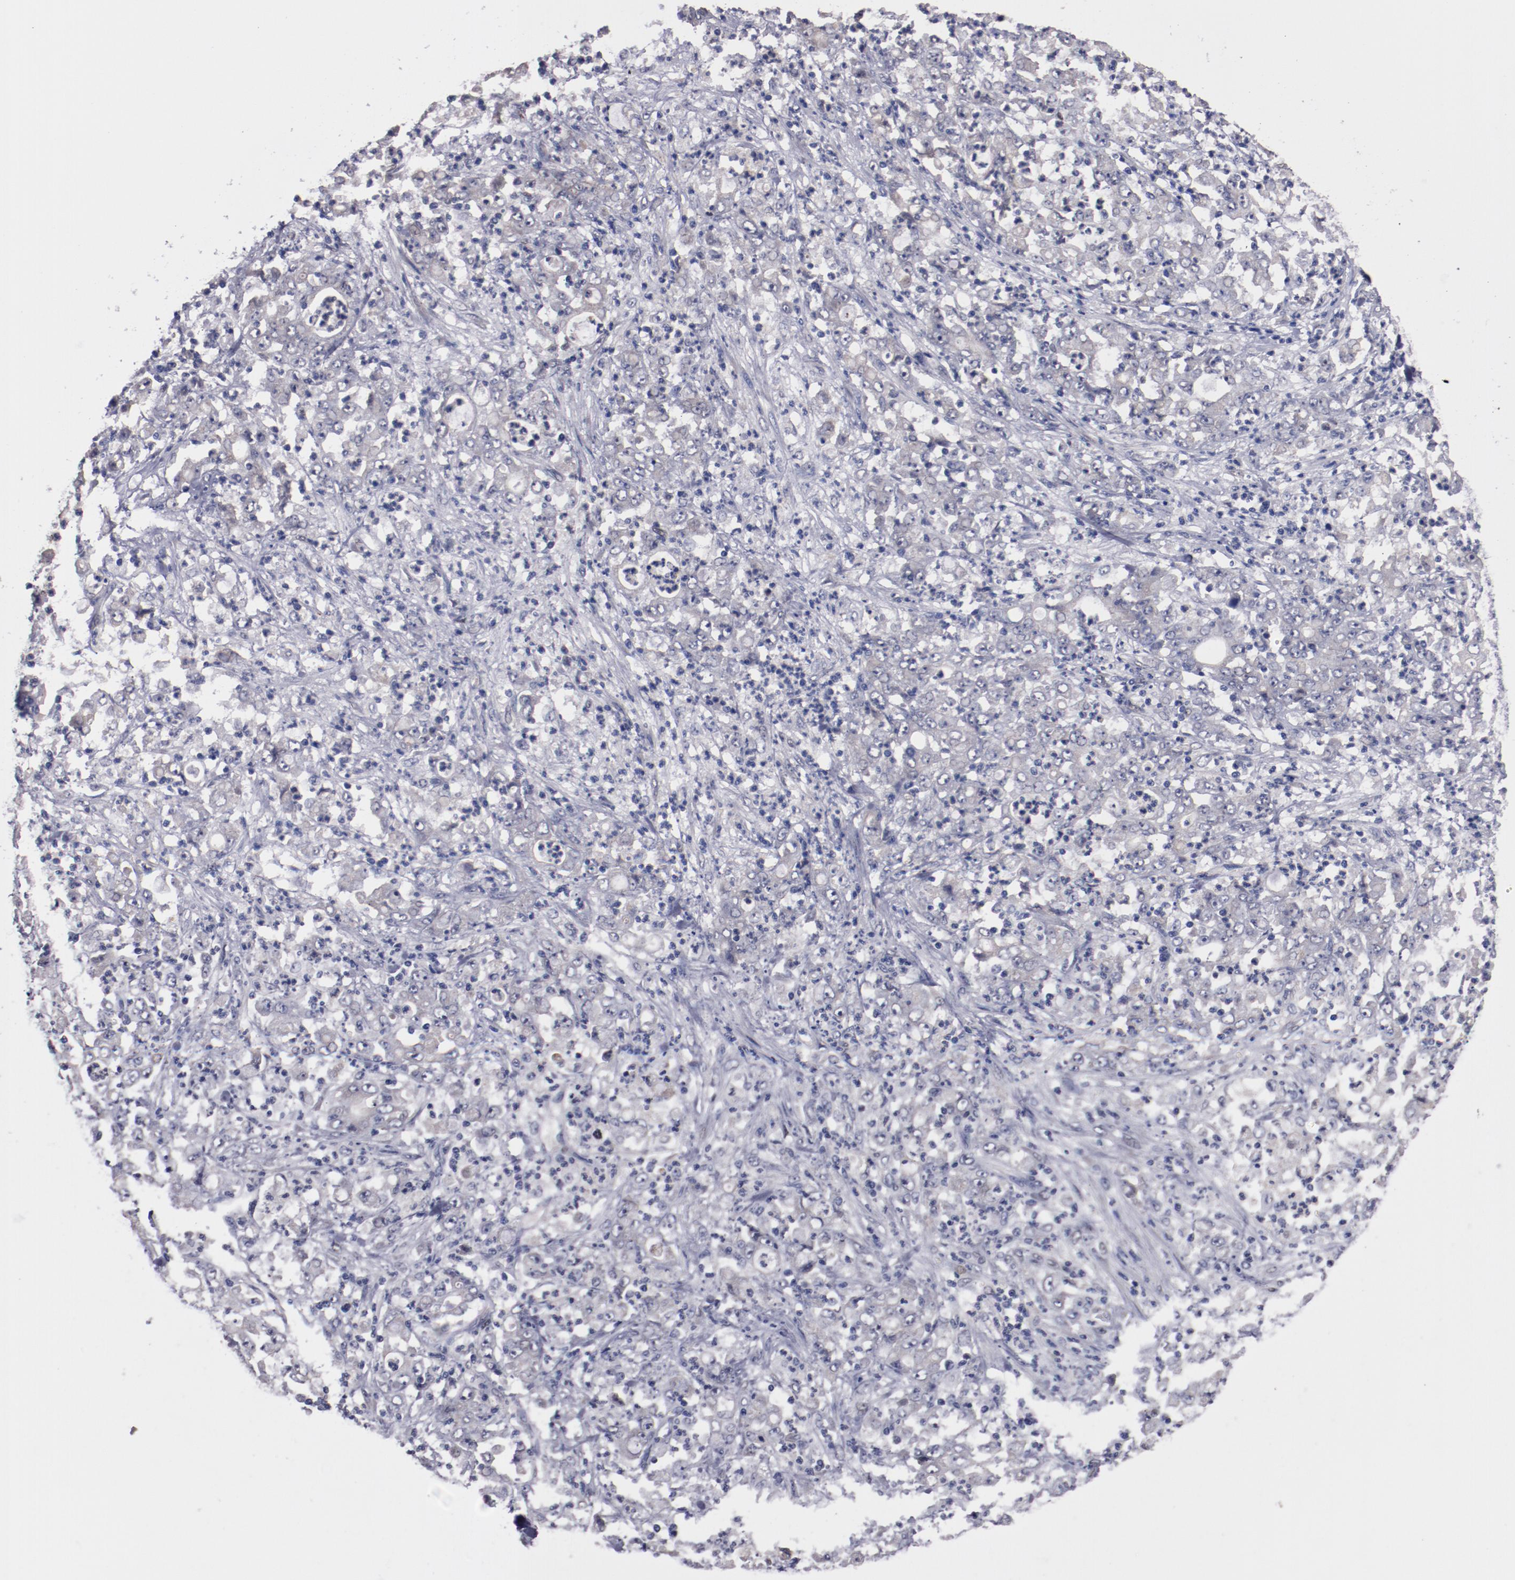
{"staining": {"intensity": "negative", "quantity": "none", "location": "none"}, "tissue": "stomach cancer", "cell_type": "Tumor cells", "image_type": "cancer", "snomed": [{"axis": "morphology", "description": "Adenocarcinoma, NOS"}, {"axis": "topography", "description": "Stomach, lower"}], "caption": "Tumor cells are negative for protein expression in human stomach adenocarcinoma.", "gene": "FAM81A", "patient": {"sex": "female", "age": 71}}